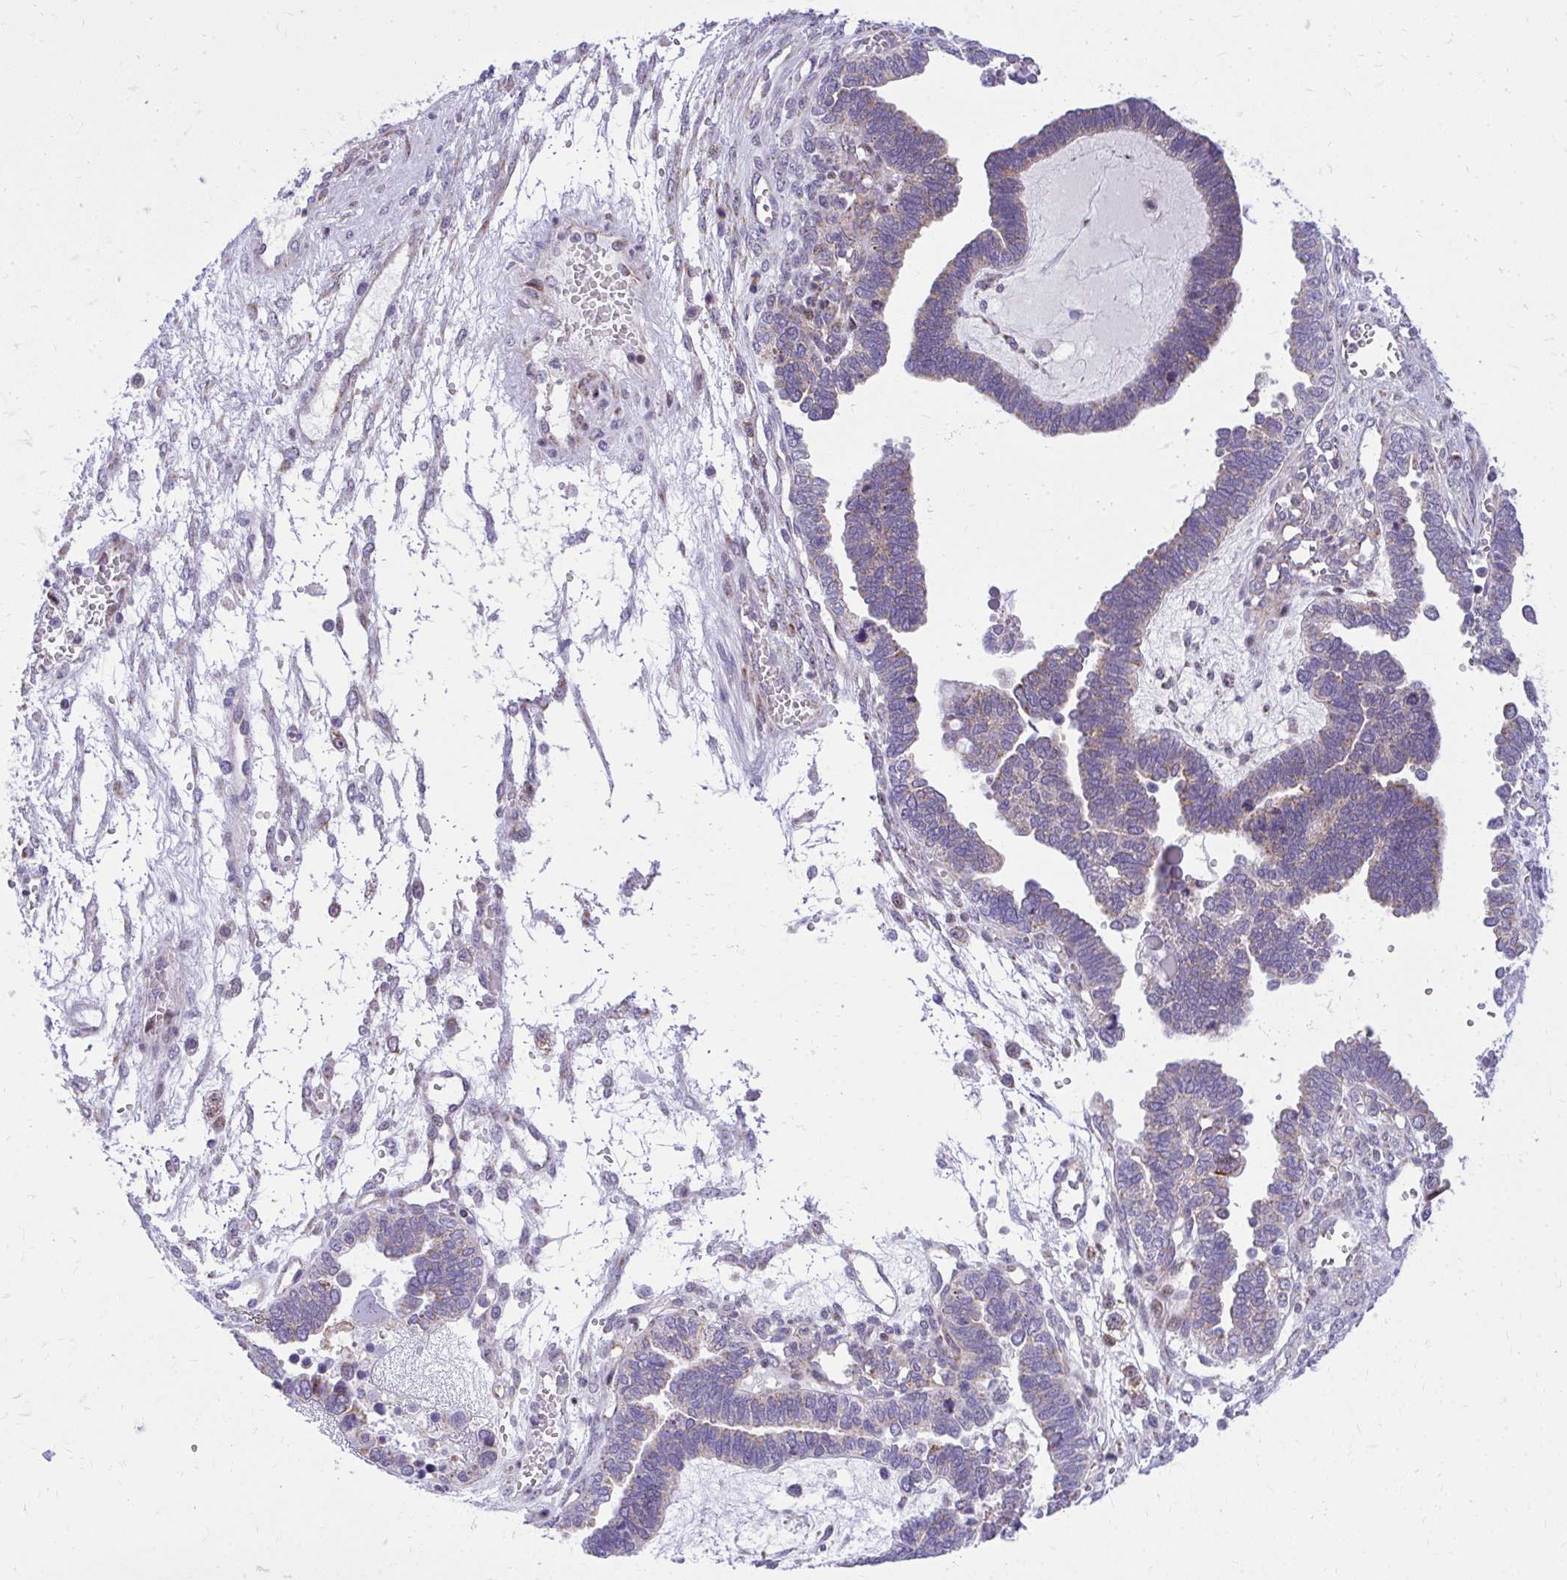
{"staining": {"intensity": "negative", "quantity": "none", "location": "none"}, "tissue": "ovarian cancer", "cell_type": "Tumor cells", "image_type": "cancer", "snomed": [{"axis": "morphology", "description": "Cystadenocarcinoma, serous, NOS"}, {"axis": "topography", "description": "Ovary"}], "caption": "Serous cystadenocarcinoma (ovarian) was stained to show a protein in brown. There is no significant staining in tumor cells.", "gene": "GPRIN3", "patient": {"sex": "female", "age": 51}}